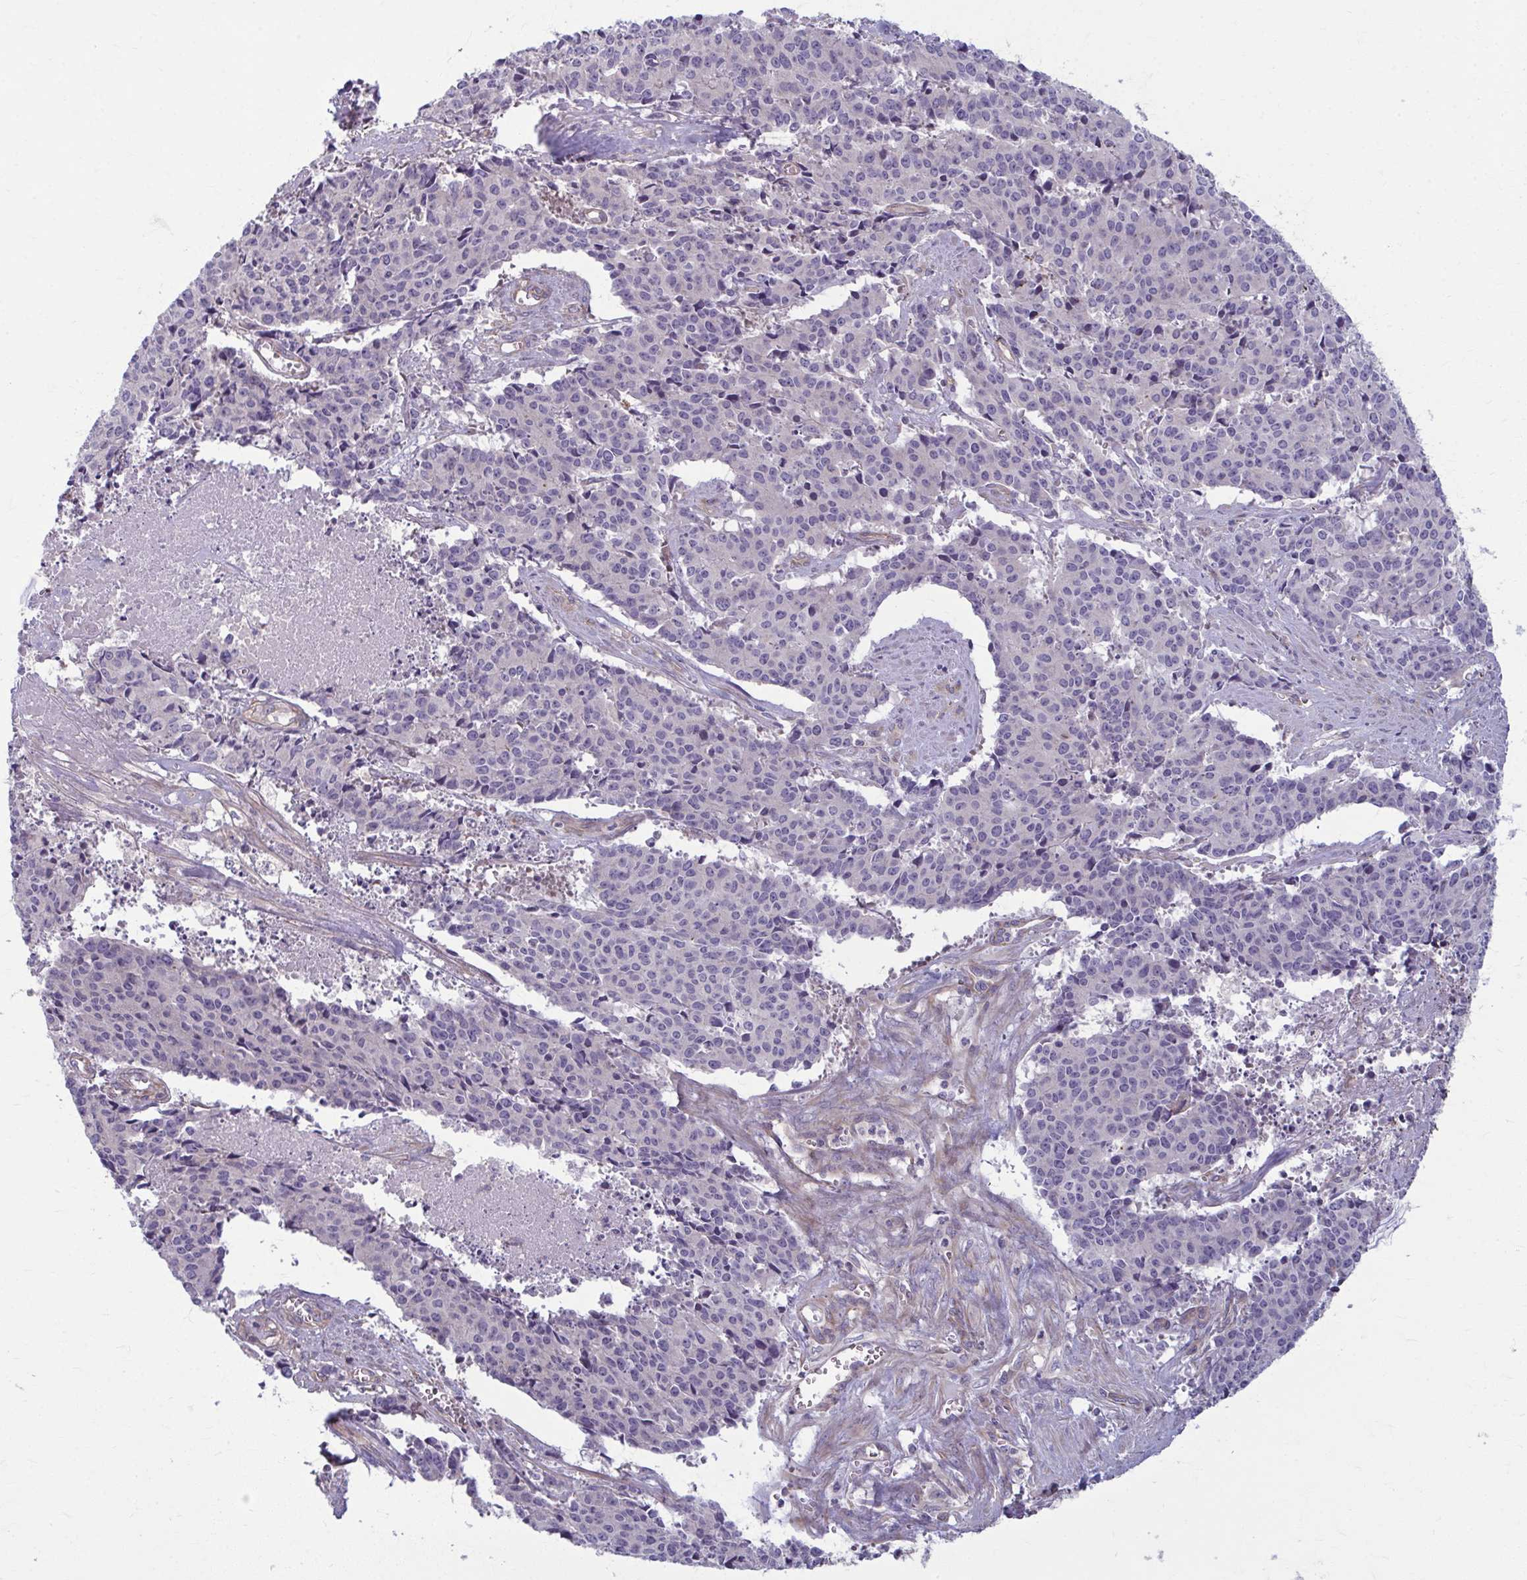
{"staining": {"intensity": "negative", "quantity": "none", "location": "none"}, "tissue": "cervical cancer", "cell_type": "Tumor cells", "image_type": "cancer", "snomed": [{"axis": "morphology", "description": "Squamous cell carcinoma, NOS"}, {"axis": "topography", "description": "Cervix"}], "caption": "The photomicrograph shows no significant positivity in tumor cells of cervical cancer.", "gene": "EID2B", "patient": {"sex": "female", "age": 28}}